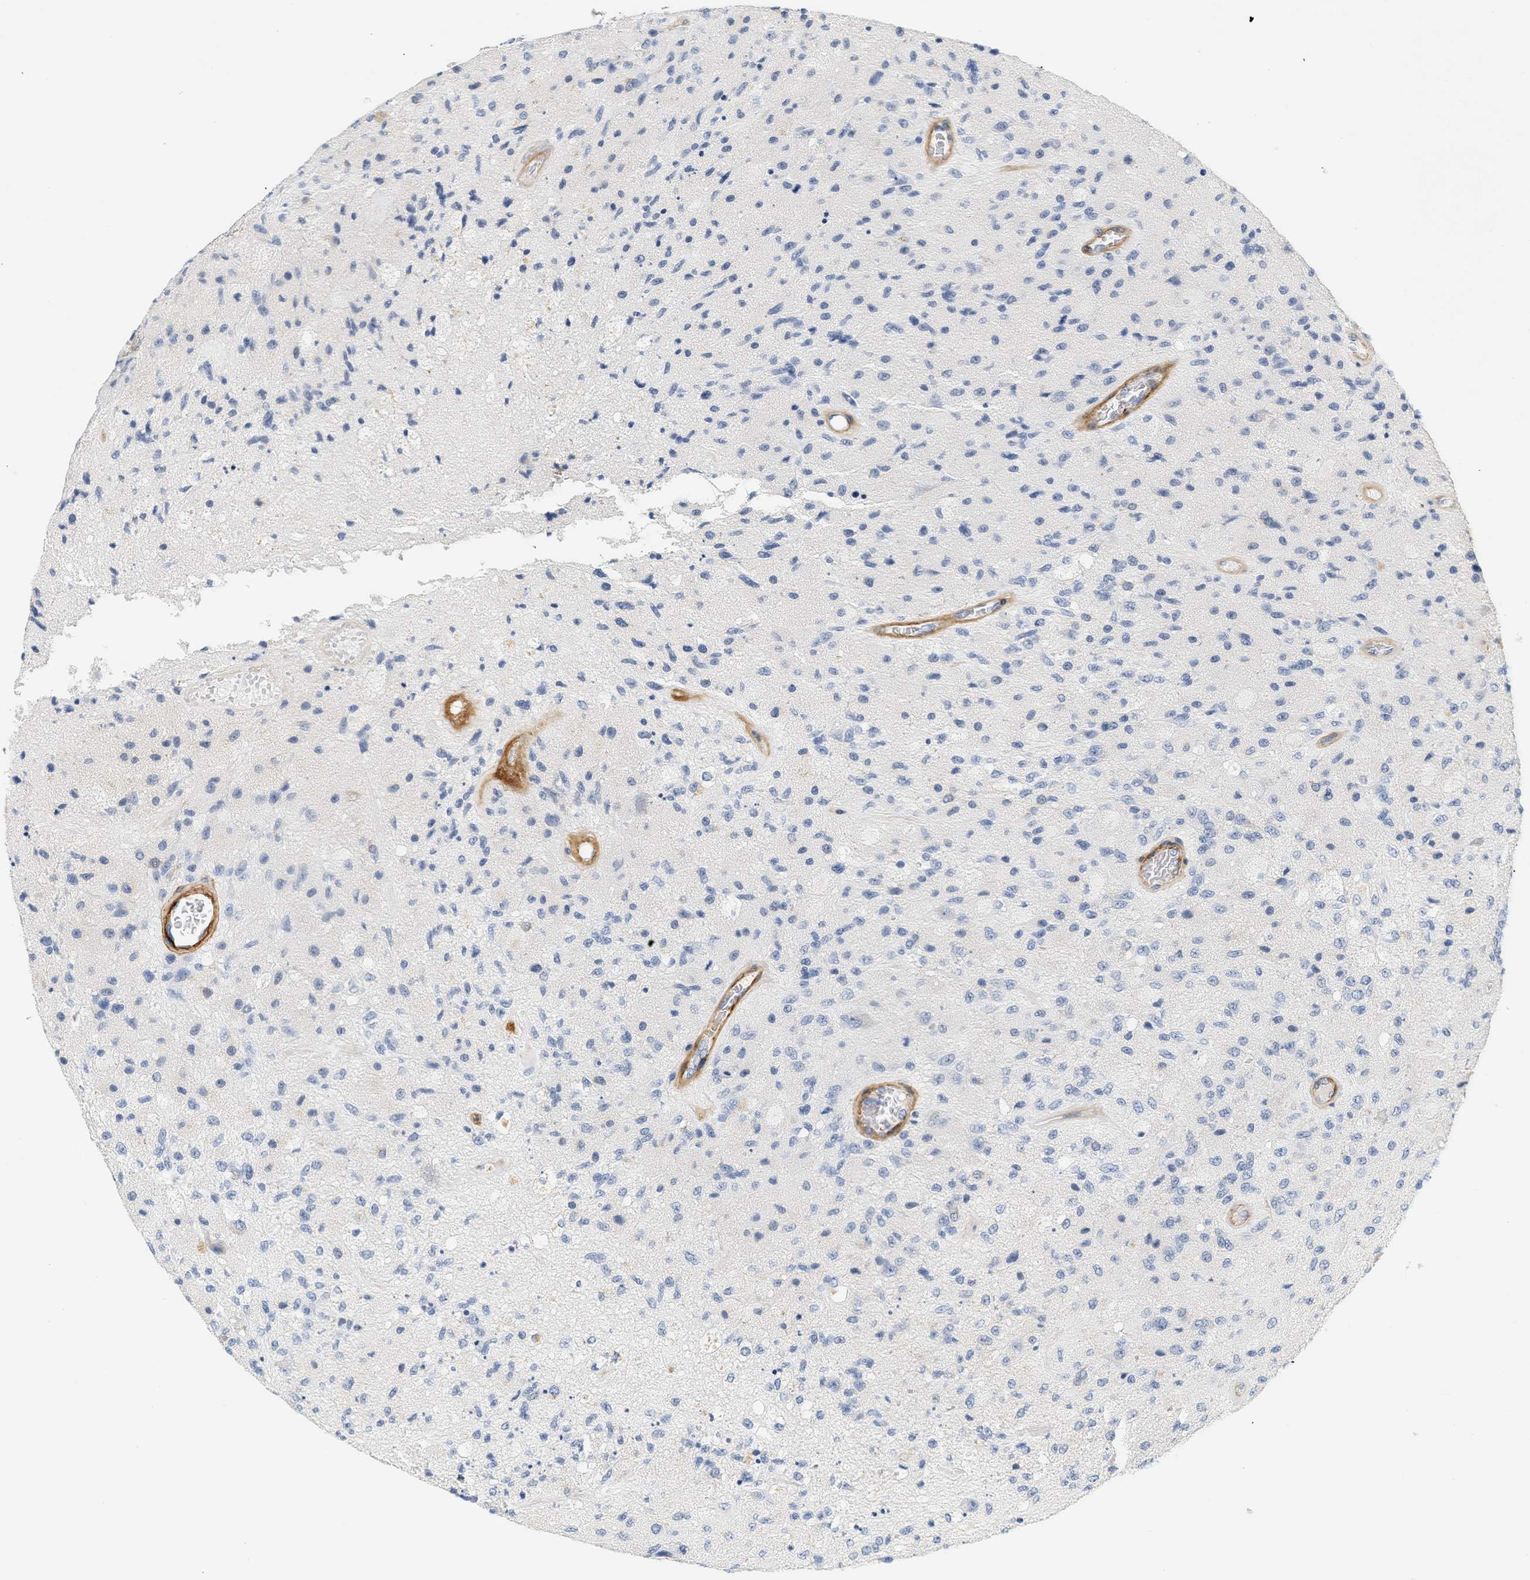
{"staining": {"intensity": "negative", "quantity": "none", "location": "none"}, "tissue": "glioma", "cell_type": "Tumor cells", "image_type": "cancer", "snomed": [{"axis": "morphology", "description": "Normal tissue, NOS"}, {"axis": "morphology", "description": "Glioma, malignant, High grade"}, {"axis": "topography", "description": "Cerebral cortex"}], "caption": "Immunohistochemistry (IHC) of human glioma displays no positivity in tumor cells.", "gene": "SLC30A7", "patient": {"sex": "male", "age": 77}}